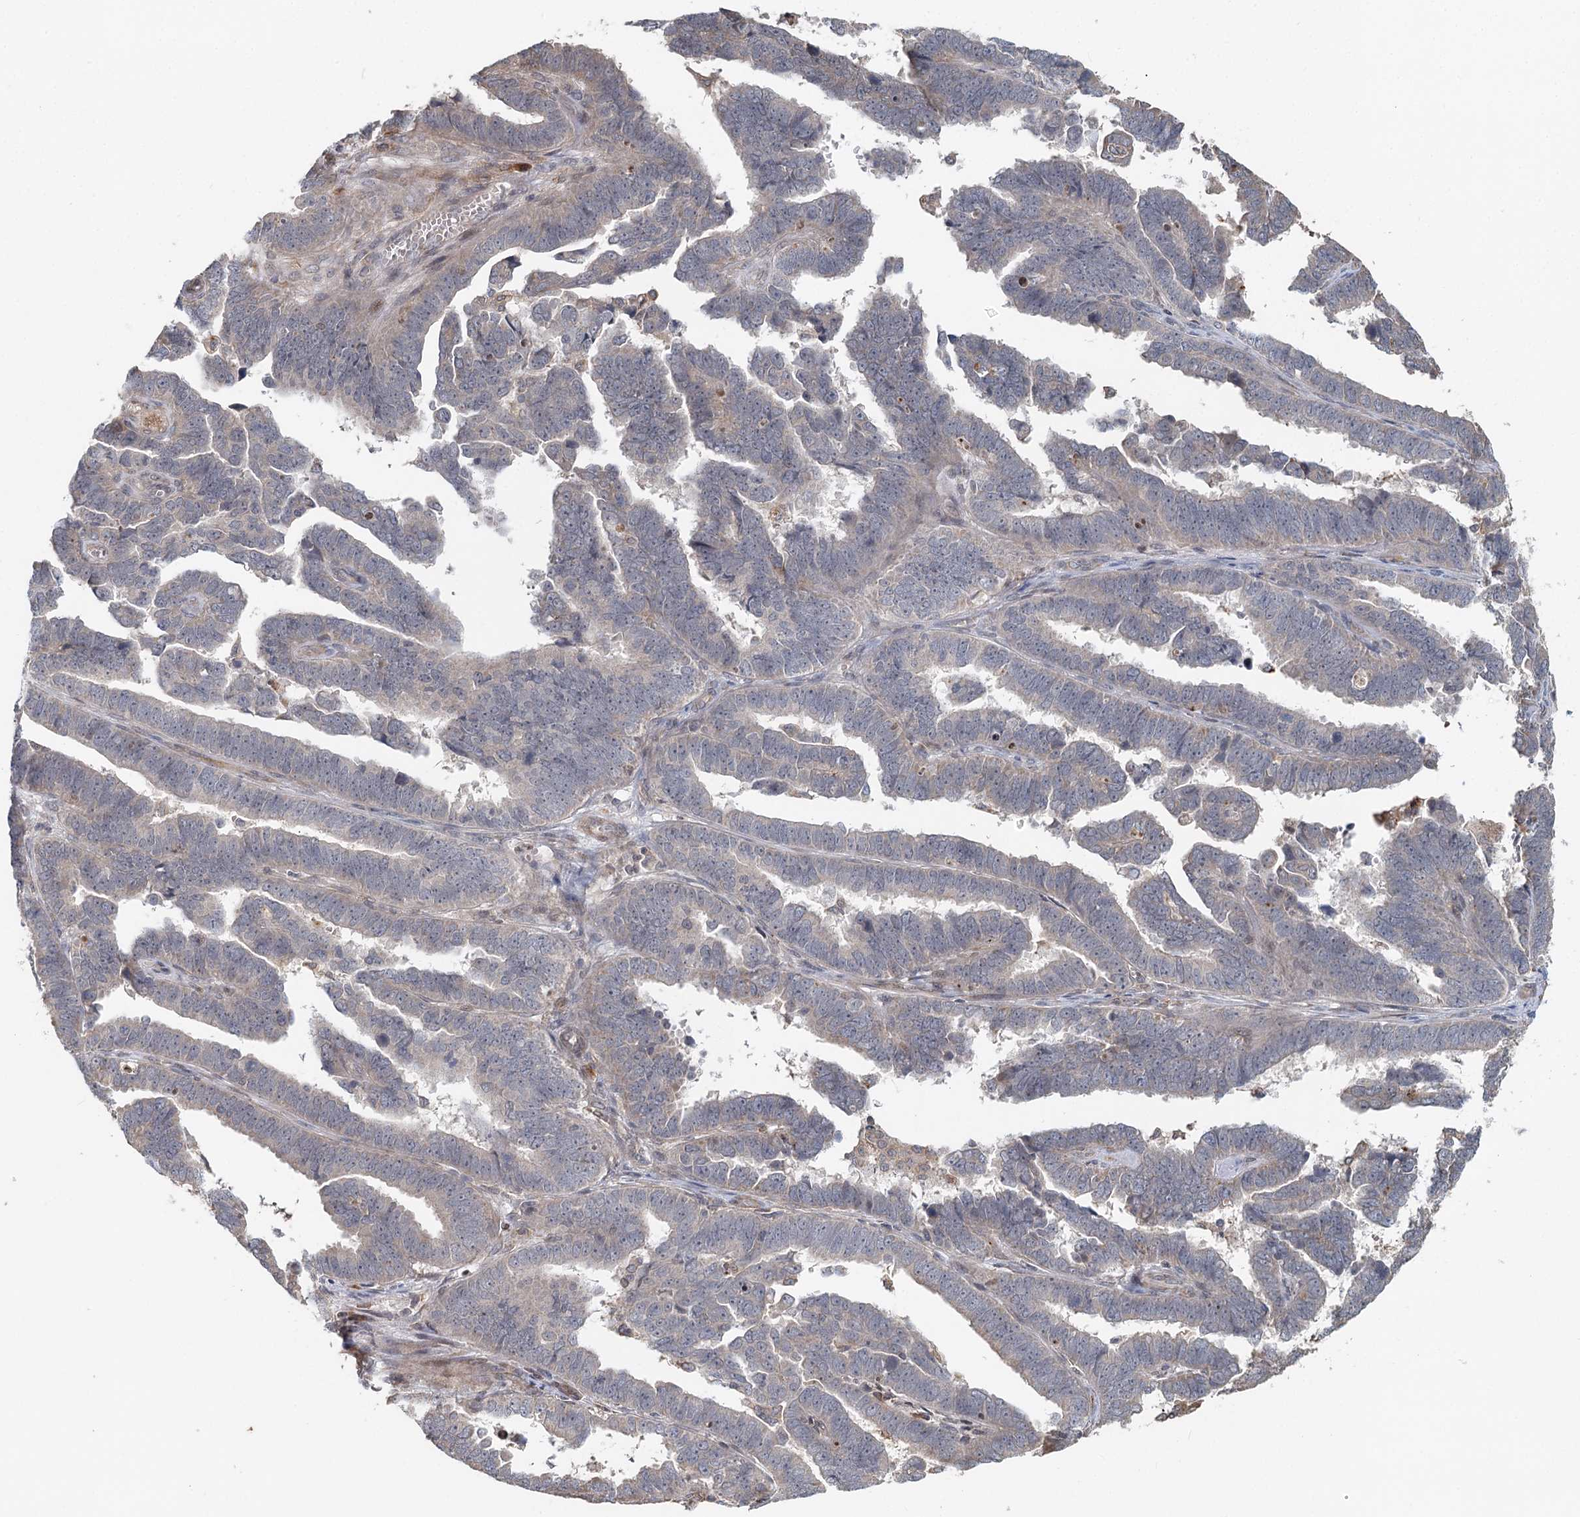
{"staining": {"intensity": "weak", "quantity": "<25%", "location": "cytoplasmic/membranous"}, "tissue": "endometrial cancer", "cell_type": "Tumor cells", "image_type": "cancer", "snomed": [{"axis": "morphology", "description": "Adenocarcinoma, NOS"}, {"axis": "topography", "description": "Endometrium"}], "caption": "The immunohistochemistry (IHC) image has no significant staining in tumor cells of endometrial adenocarcinoma tissue.", "gene": "RNF111", "patient": {"sex": "female", "age": 75}}